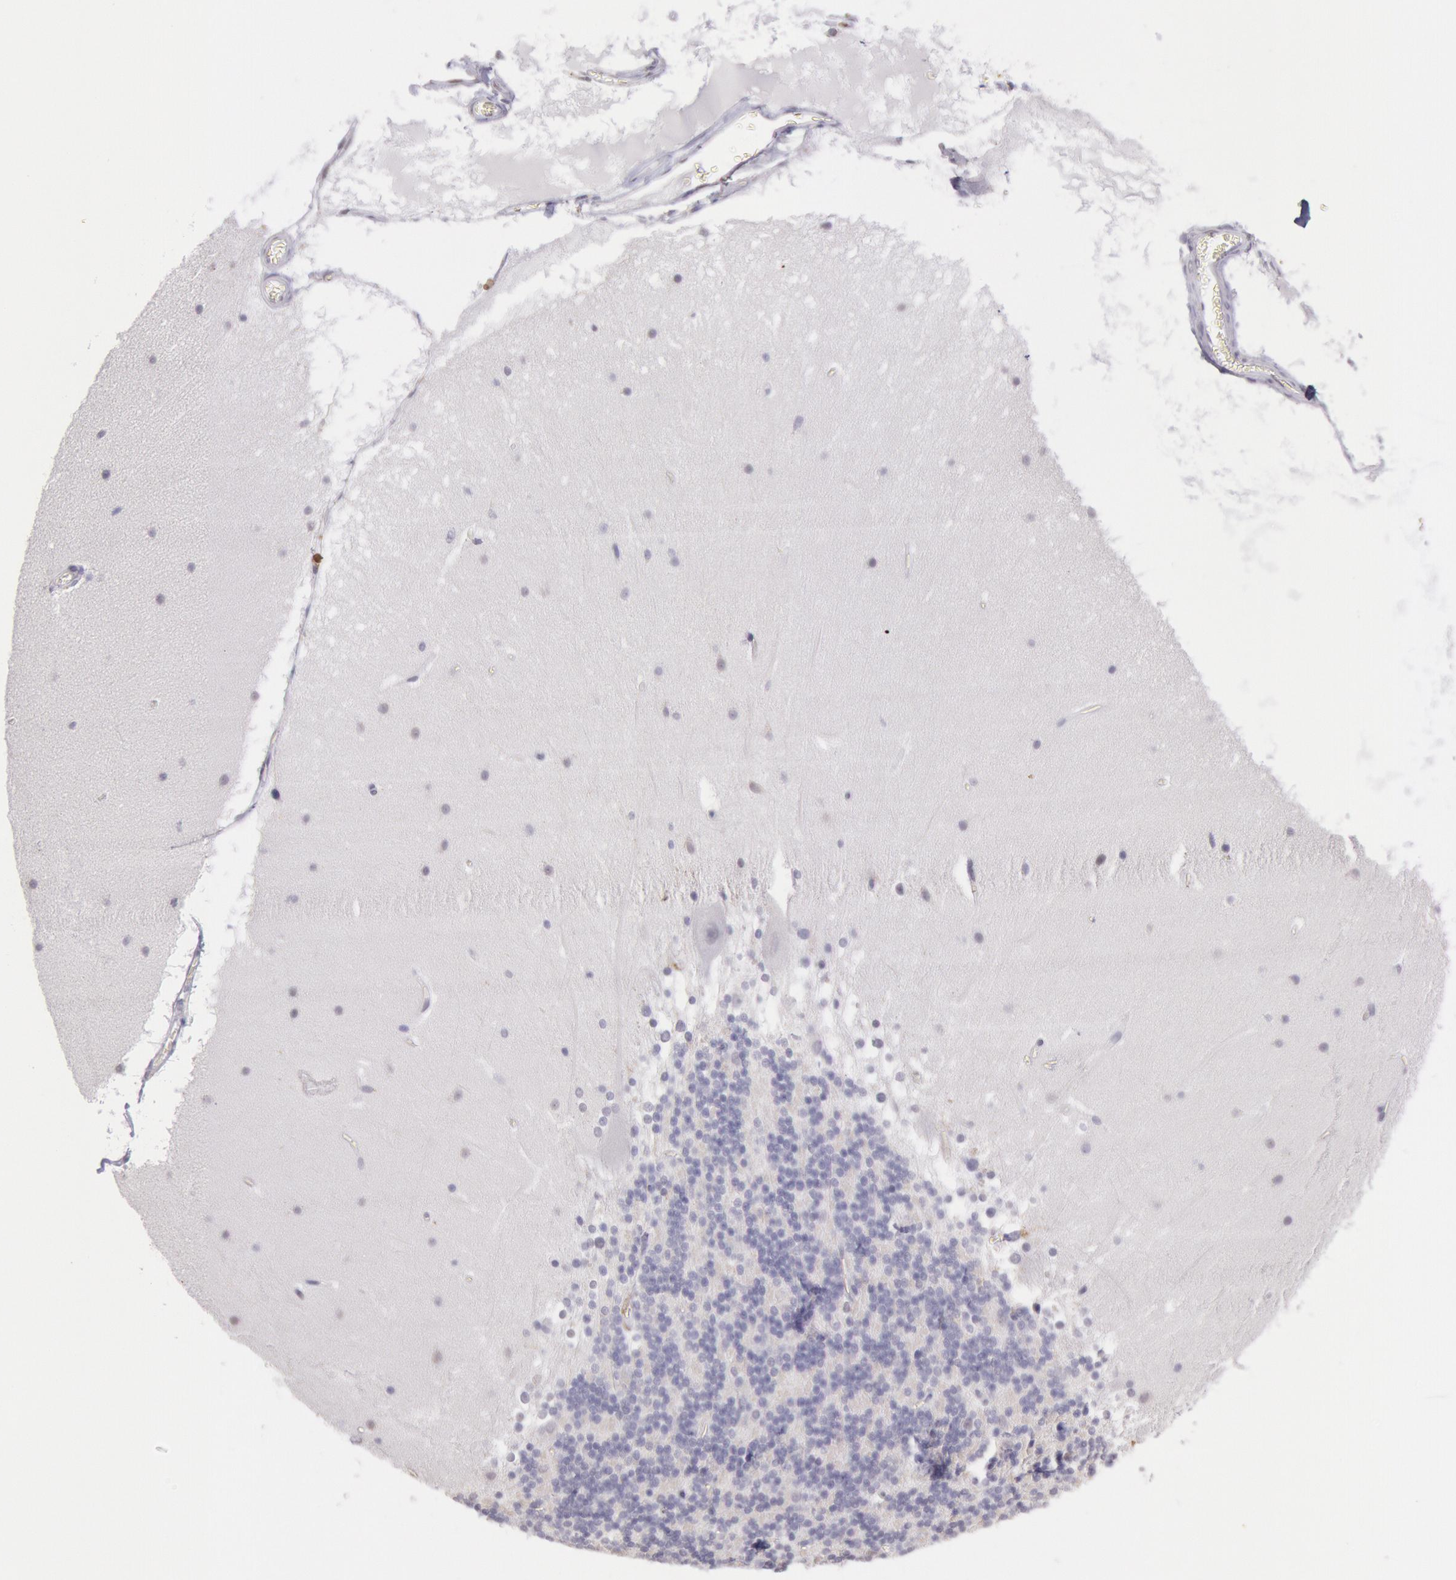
{"staining": {"intensity": "negative", "quantity": "none", "location": "none"}, "tissue": "cerebellum", "cell_type": "Cells in granular layer", "image_type": "normal", "snomed": [{"axis": "morphology", "description": "Normal tissue, NOS"}, {"axis": "topography", "description": "Cerebellum"}], "caption": "Cells in granular layer are negative for protein expression in benign human cerebellum. (IHC, brightfield microscopy, high magnification).", "gene": "FRMD6", "patient": {"sex": "female", "age": 19}}